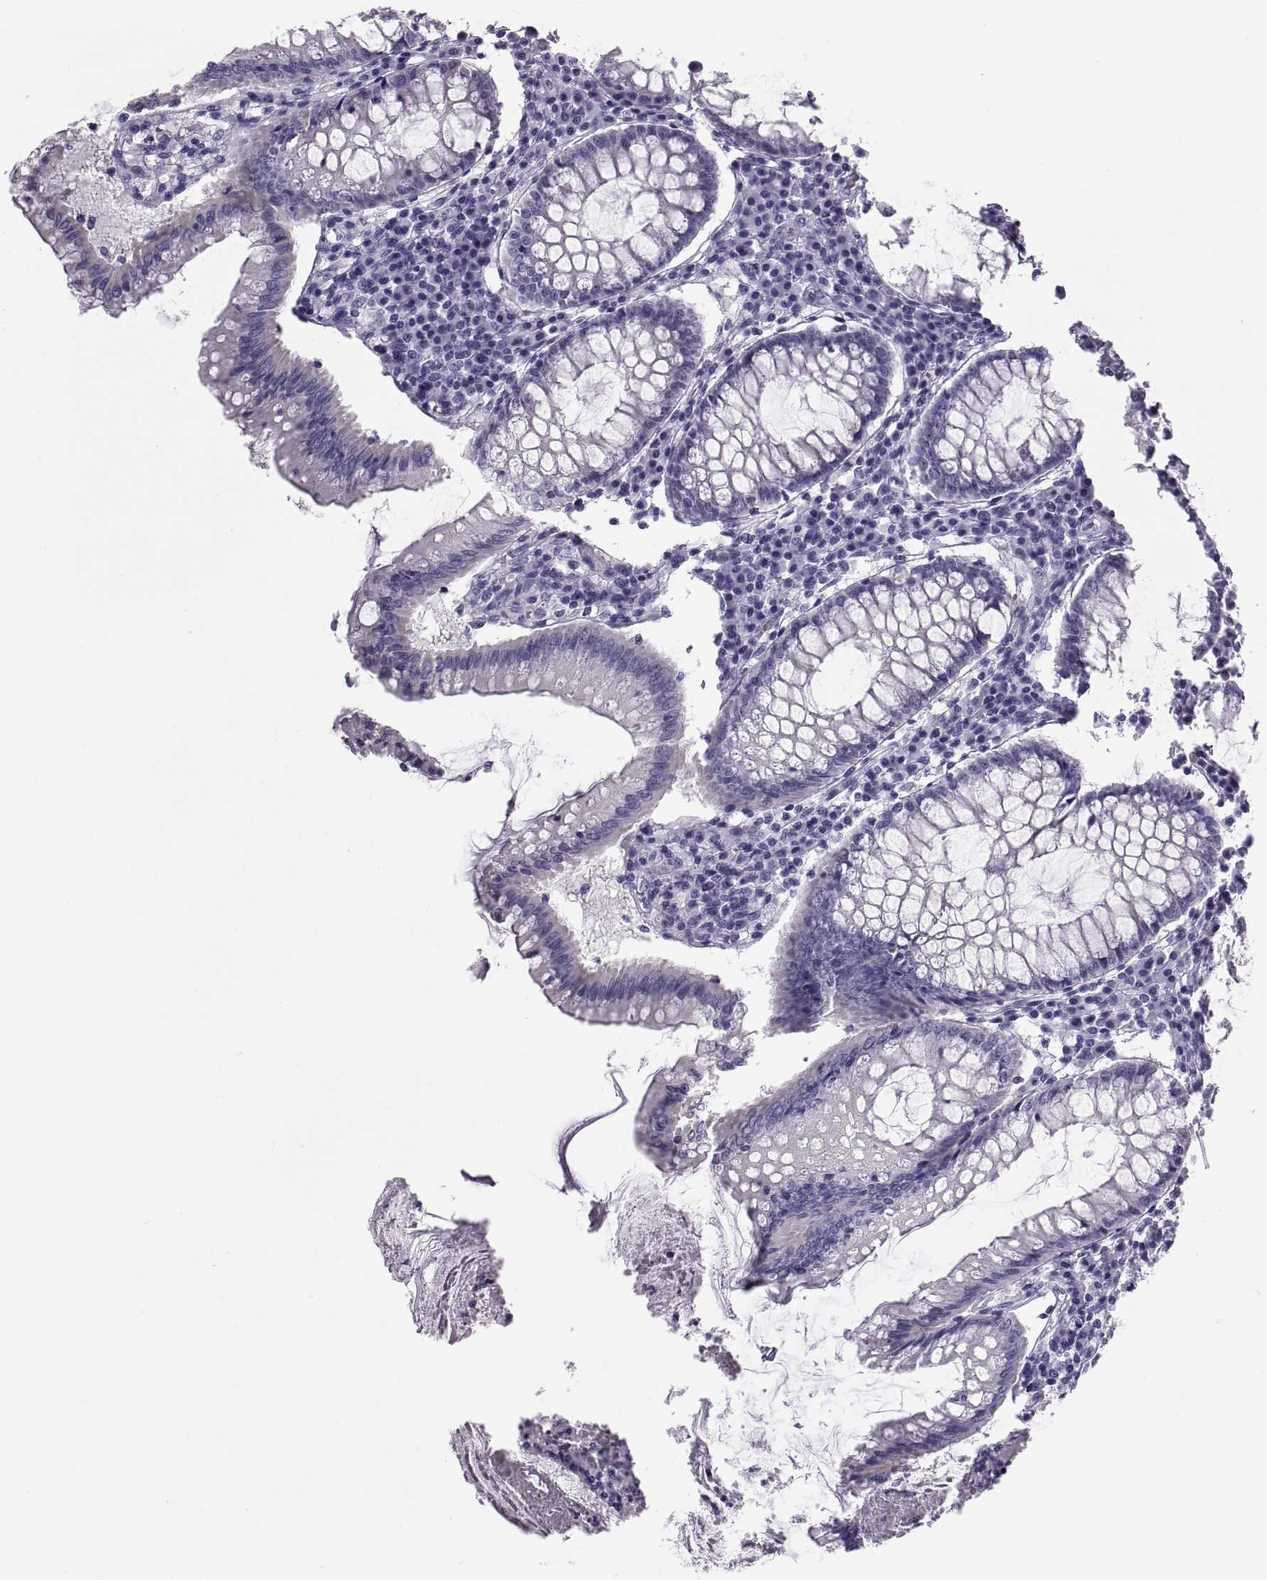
{"staining": {"intensity": "negative", "quantity": "none", "location": "none"}, "tissue": "colorectal cancer", "cell_type": "Tumor cells", "image_type": "cancer", "snomed": [{"axis": "morphology", "description": "Adenocarcinoma, NOS"}, {"axis": "topography", "description": "Colon"}], "caption": "IHC micrograph of colorectal cancer (adenocarcinoma) stained for a protein (brown), which reveals no staining in tumor cells. (Brightfield microscopy of DAB (3,3'-diaminobenzidine) immunohistochemistry at high magnification).", "gene": "PAX2", "patient": {"sex": "female", "age": 70}}